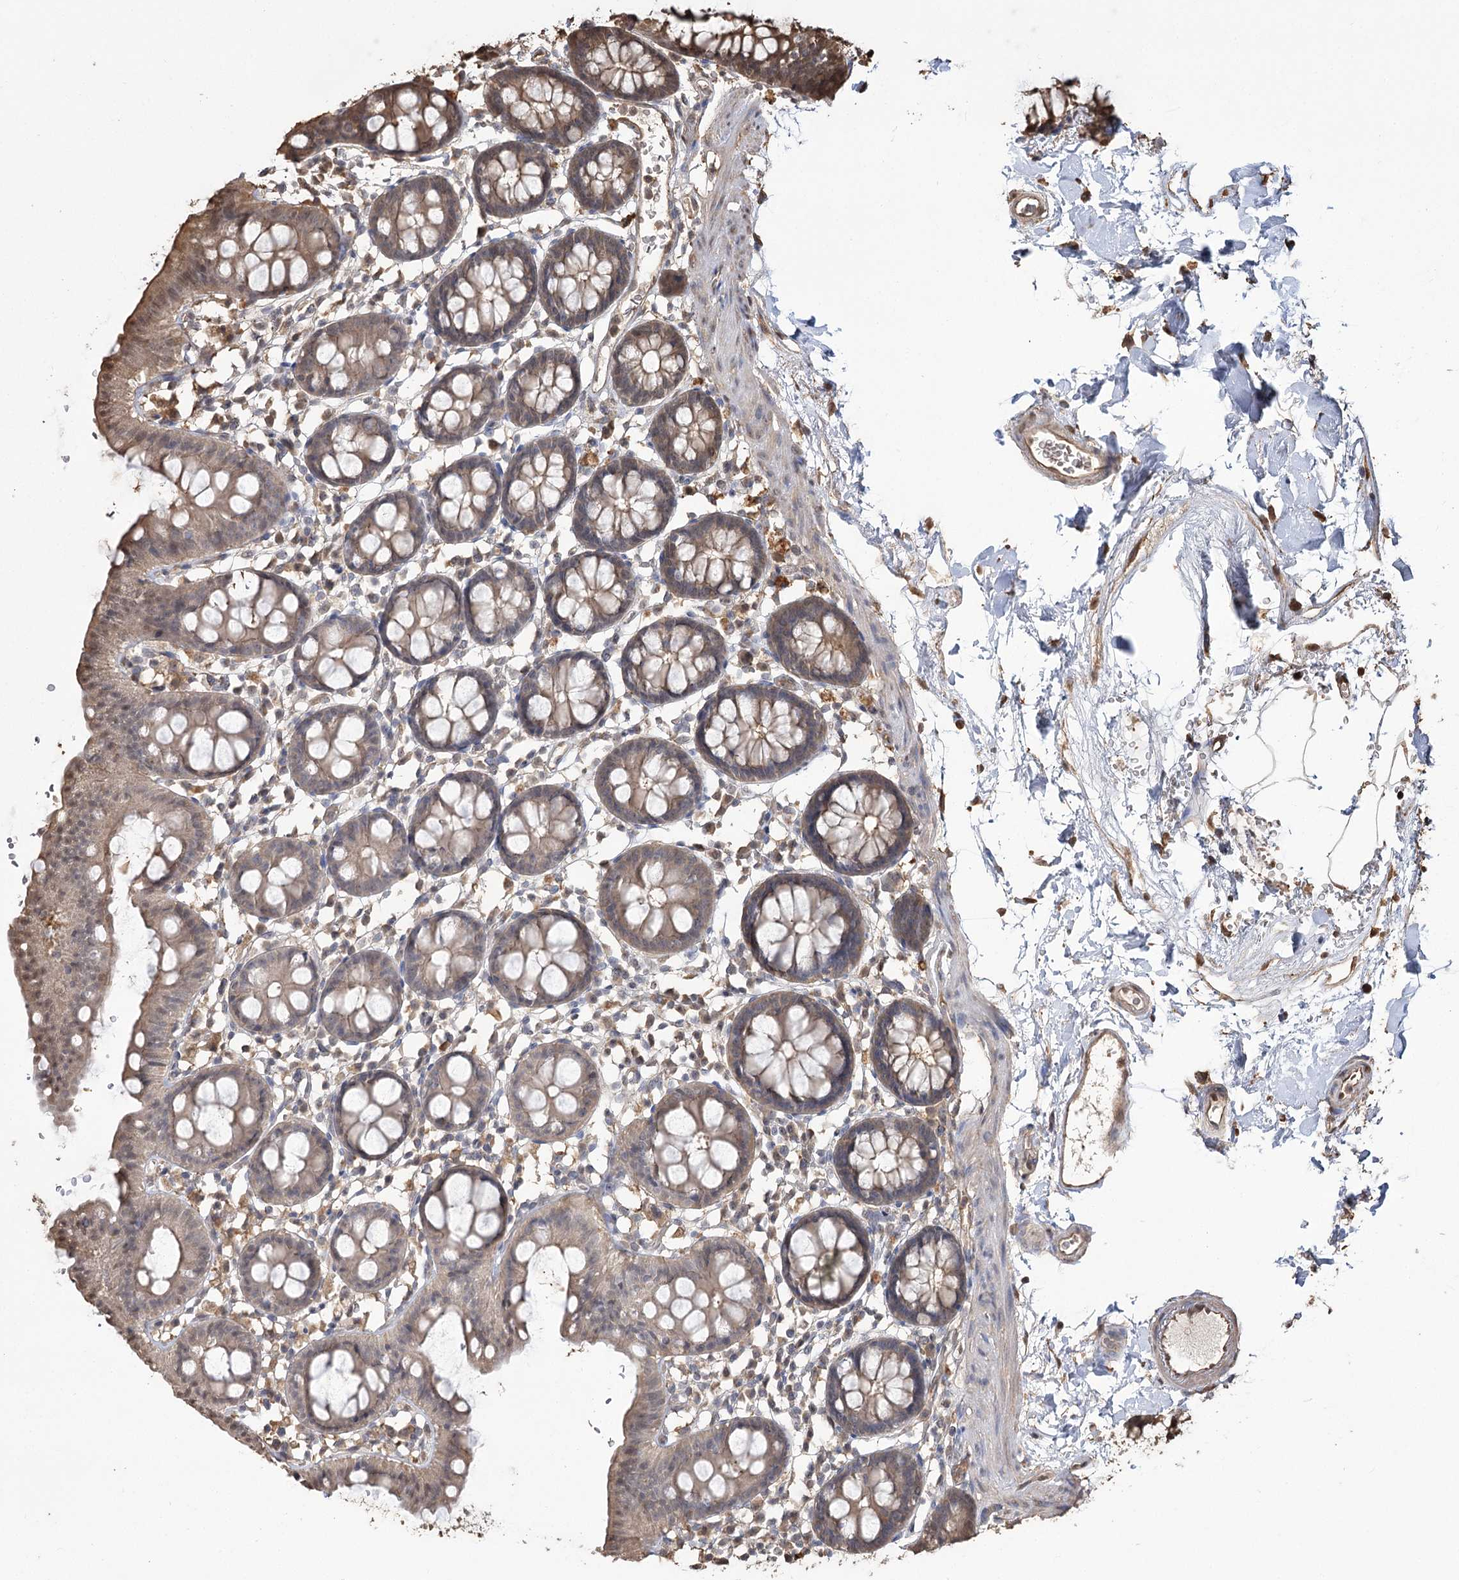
{"staining": {"intensity": "moderate", "quantity": ">75%", "location": "cytoplasmic/membranous,nuclear"}, "tissue": "colon", "cell_type": "Endothelial cells", "image_type": "normal", "snomed": [{"axis": "morphology", "description": "Normal tissue, NOS"}, {"axis": "topography", "description": "Colon"}], "caption": "A brown stain labels moderate cytoplasmic/membranous,nuclear expression of a protein in endothelial cells of unremarkable human colon. Nuclei are stained in blue.", "gene": "PLCH1", "patient": {"sex": "male", "age": 75}}